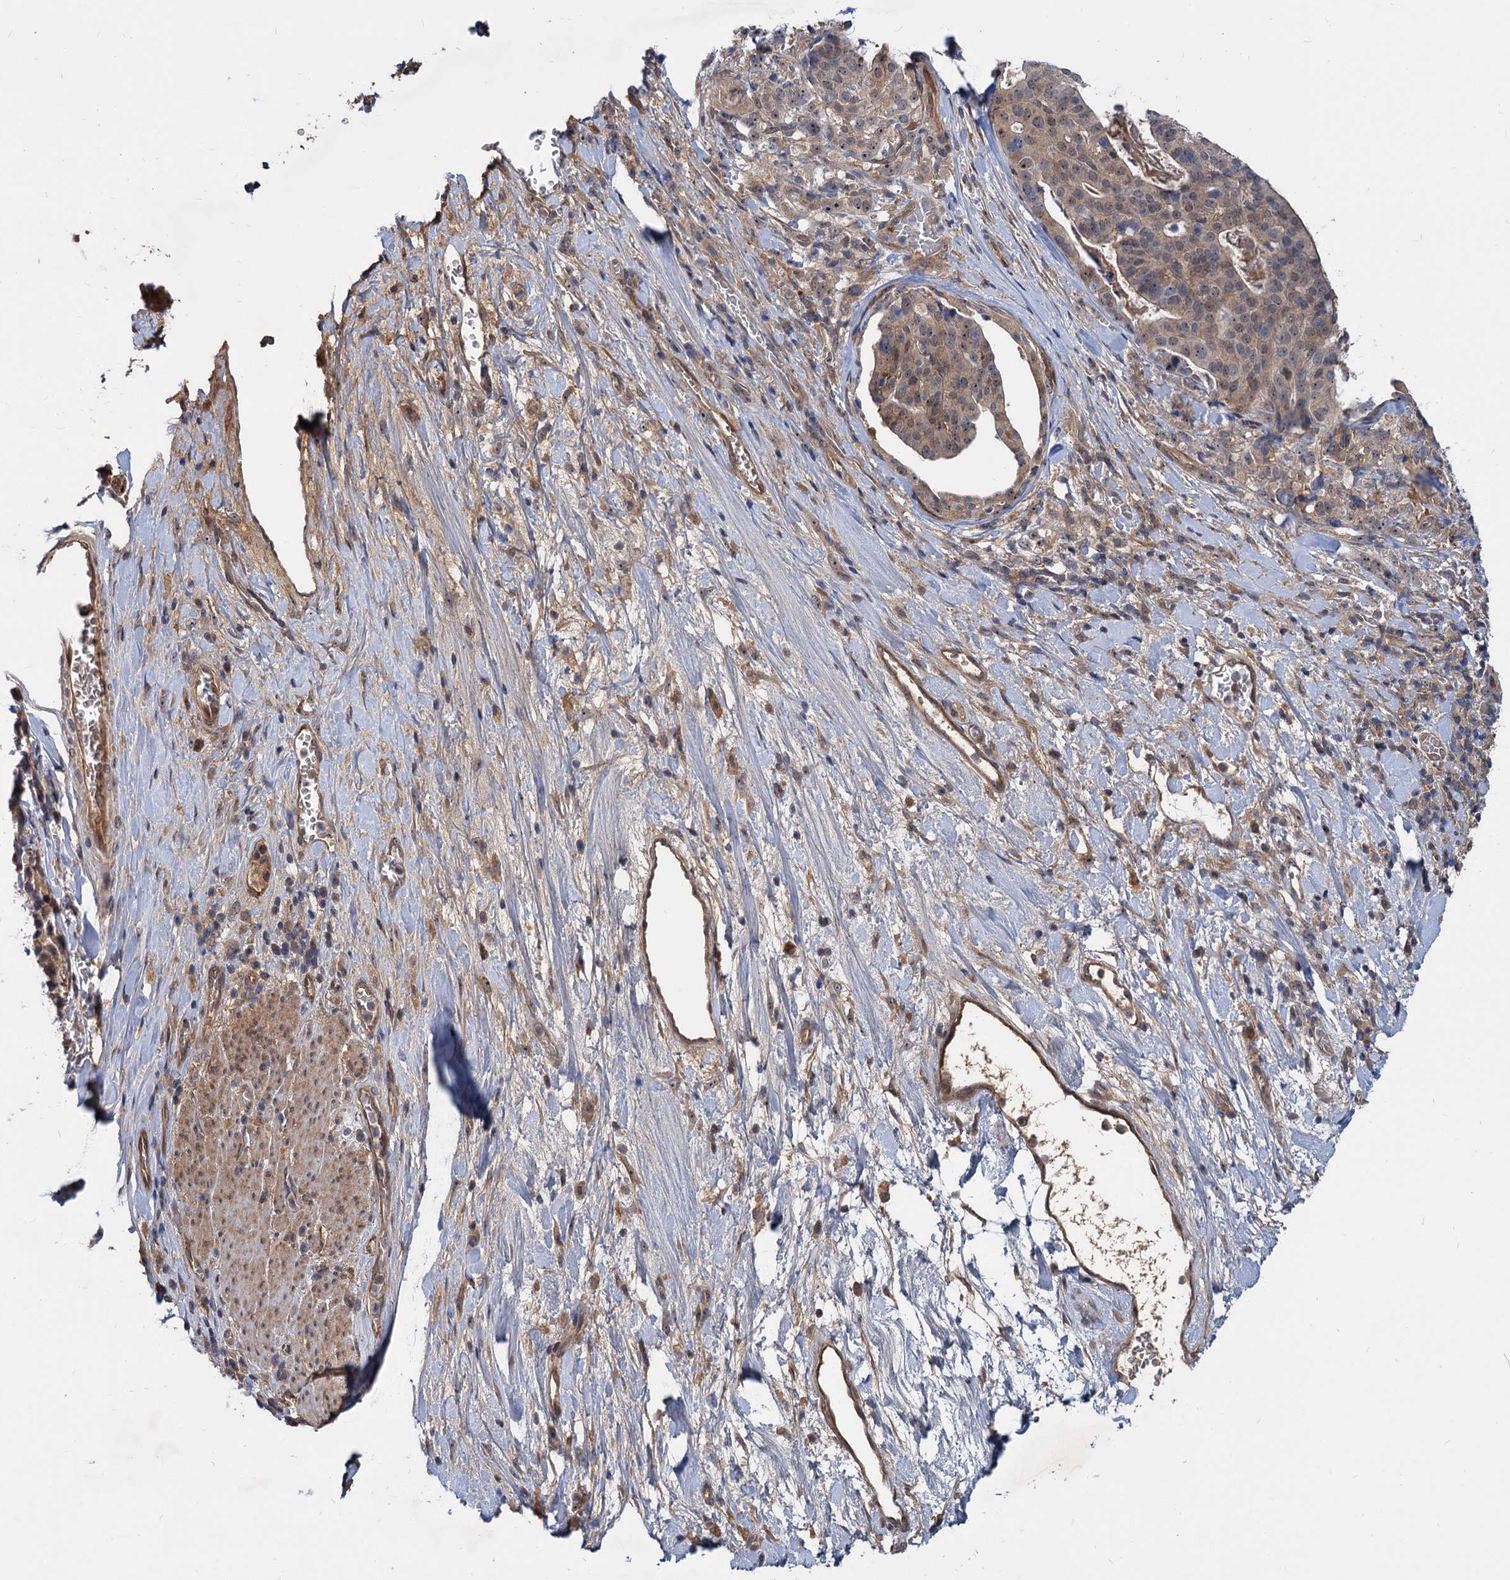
{"staining": {"intensity": "weak", "quantity": "25%-75%", "location": "cytoplasmic/membranous,nuclear"}, "tissue": "stomach cancer", "cell_type": "Tumor cells", "image_type": "cancer", "snomed": [{"axis": "morphology", "description": "Adenocarcinoma, NOS"}, {"axis": "topography", "description": "Stomach"}], "caption": "Immunohistochemistry of human stomach adenocarcinoma shows low levels of weak cytoplasmic/membranous and nuclear expression in about 25%-75% of tumor cells.", "gene": "SNX15", "patient": {"sex": "male", "age": 48}}